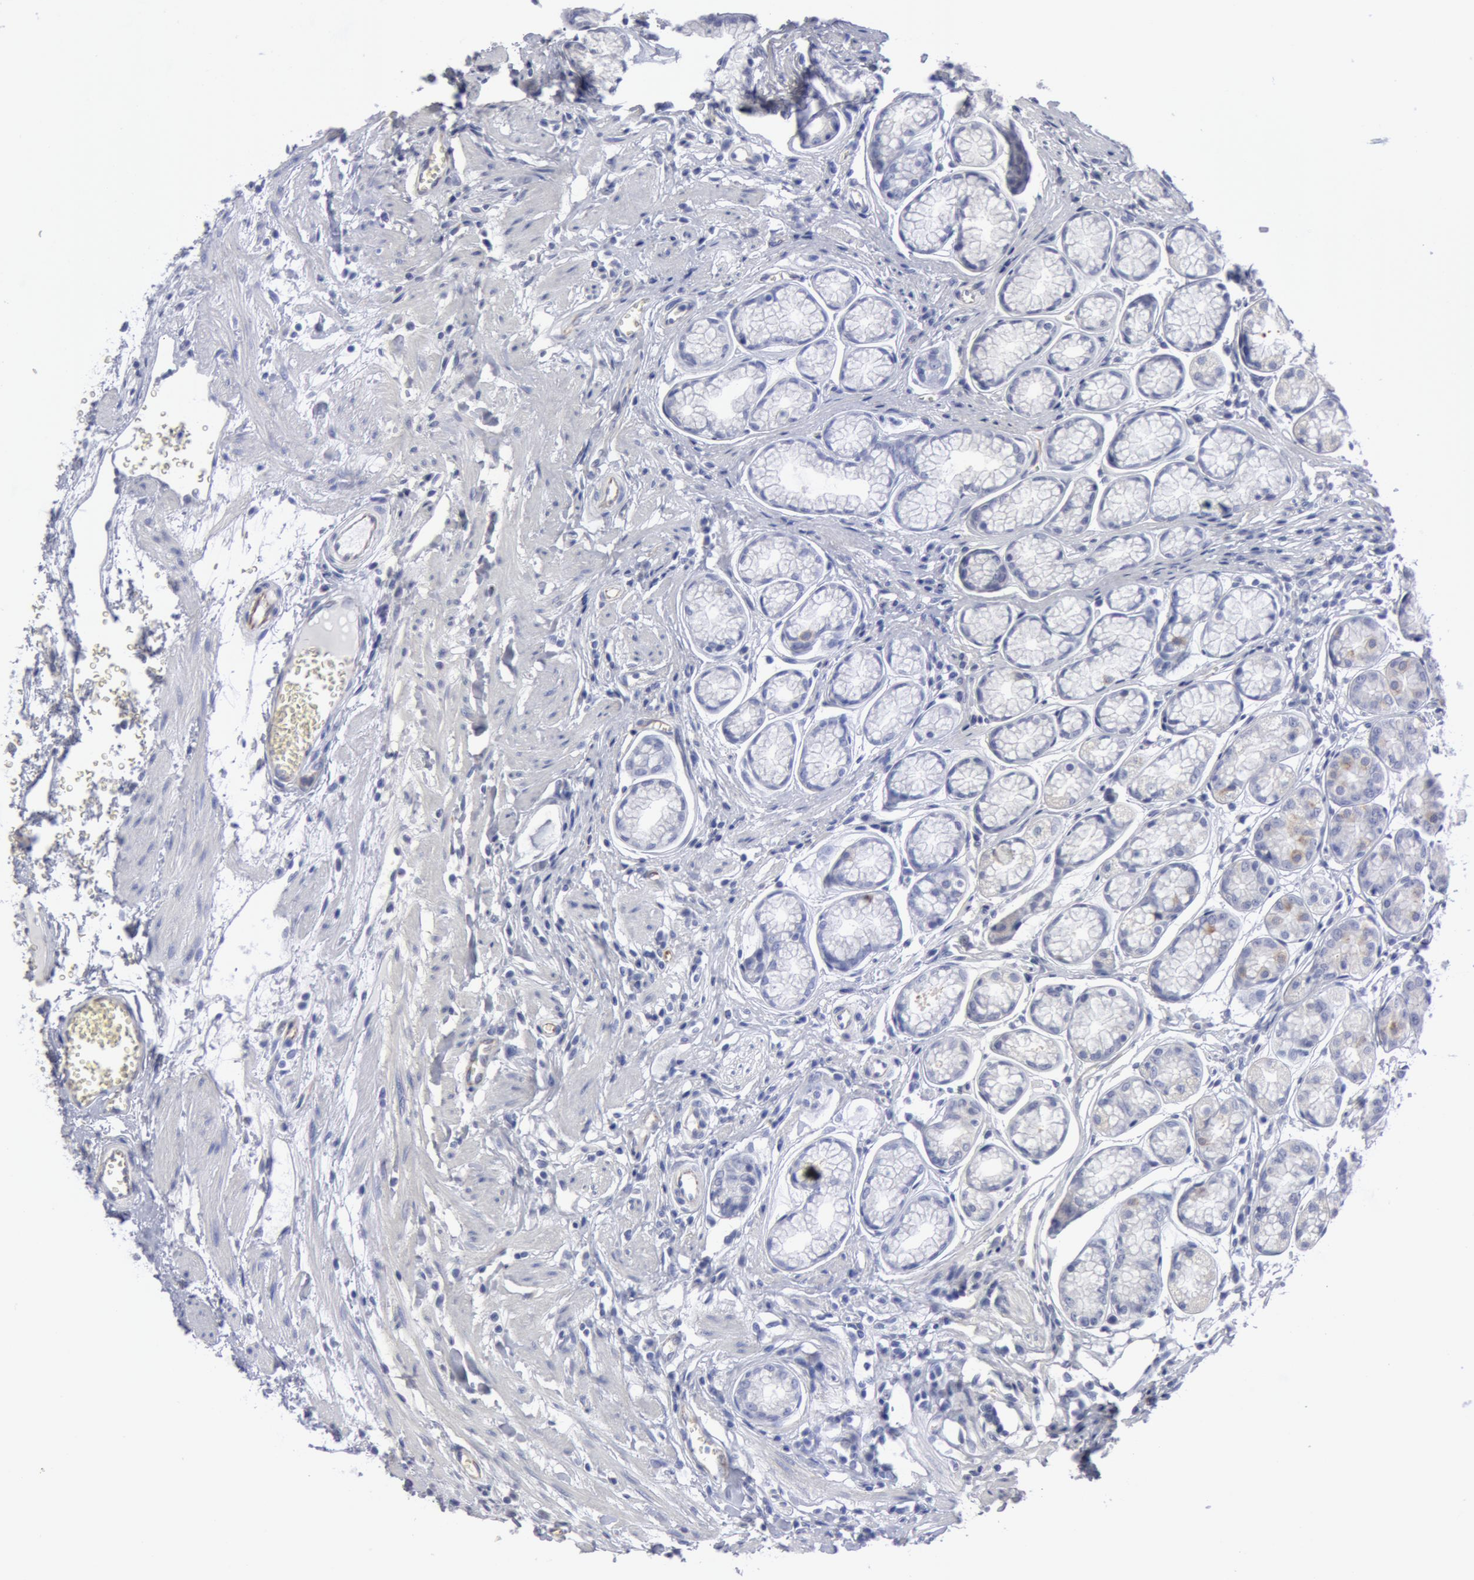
{"staining": {"intensity": "negative", "quantity": "none", "location": "none"}, "tissue": "stomach", "cell_type": "Glandular cells", "image_type": "normal", "snomed": [{"axis": "morphology", "description": "Normal tissue, NOS"}, {"axis": "topography", "description": "Stomach"}], "caption": "The histopathology image demonstrates no staining of glandular cells in normal stomach. (Stains: DAB immunohistochemistry (IHC) with hematoxylin counter stain, Microscopy: brightfield microscopy at high magnification).", "gene": "SMC1B", "patient": {"sex": "male", "age": 42}}